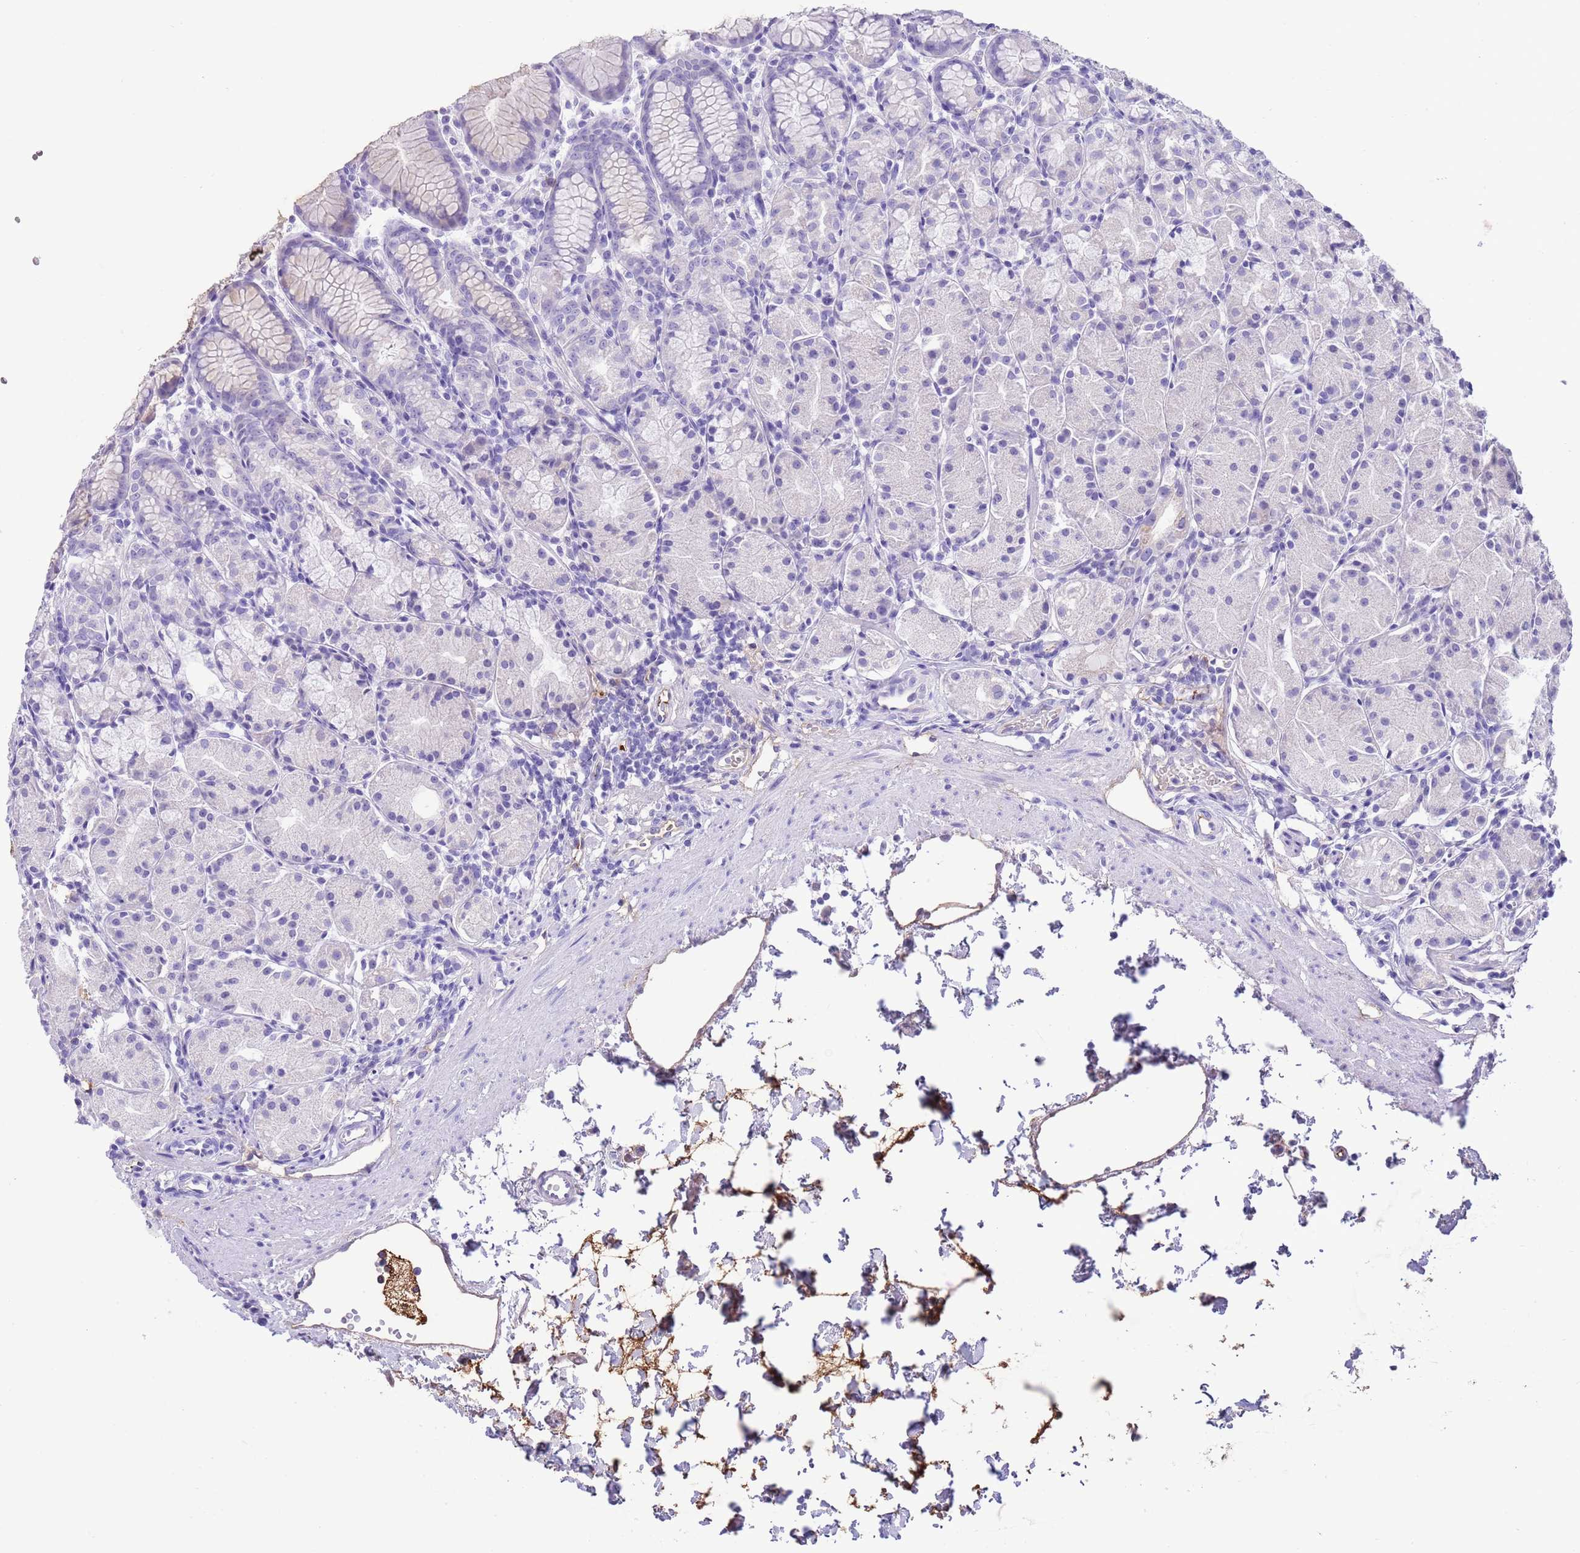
{"staining": {"intensity": "weak", "quantity": "<25%", "location": "cytoplasmic/membranous"}, "tissue": "stomach", "cell_type": "Glandular cells", "image_type": "normal", "snomed": [{"axis": "morphology", "description": "Normal tissue, NOS"}, {"axis": "topography", "description": "Stomach, upper"}], "caption": "DAB immunohistochemical staining of benign stomach demonstrates no significant positivity in glandular cells. The staining was performed using DAB to visualize the protein expression in brown, while the nuclei were stained in blue with hematoxylin (Magnification: 20x).", "gene": "IGF1", "patient": {"sex": "male", "age": 47}}